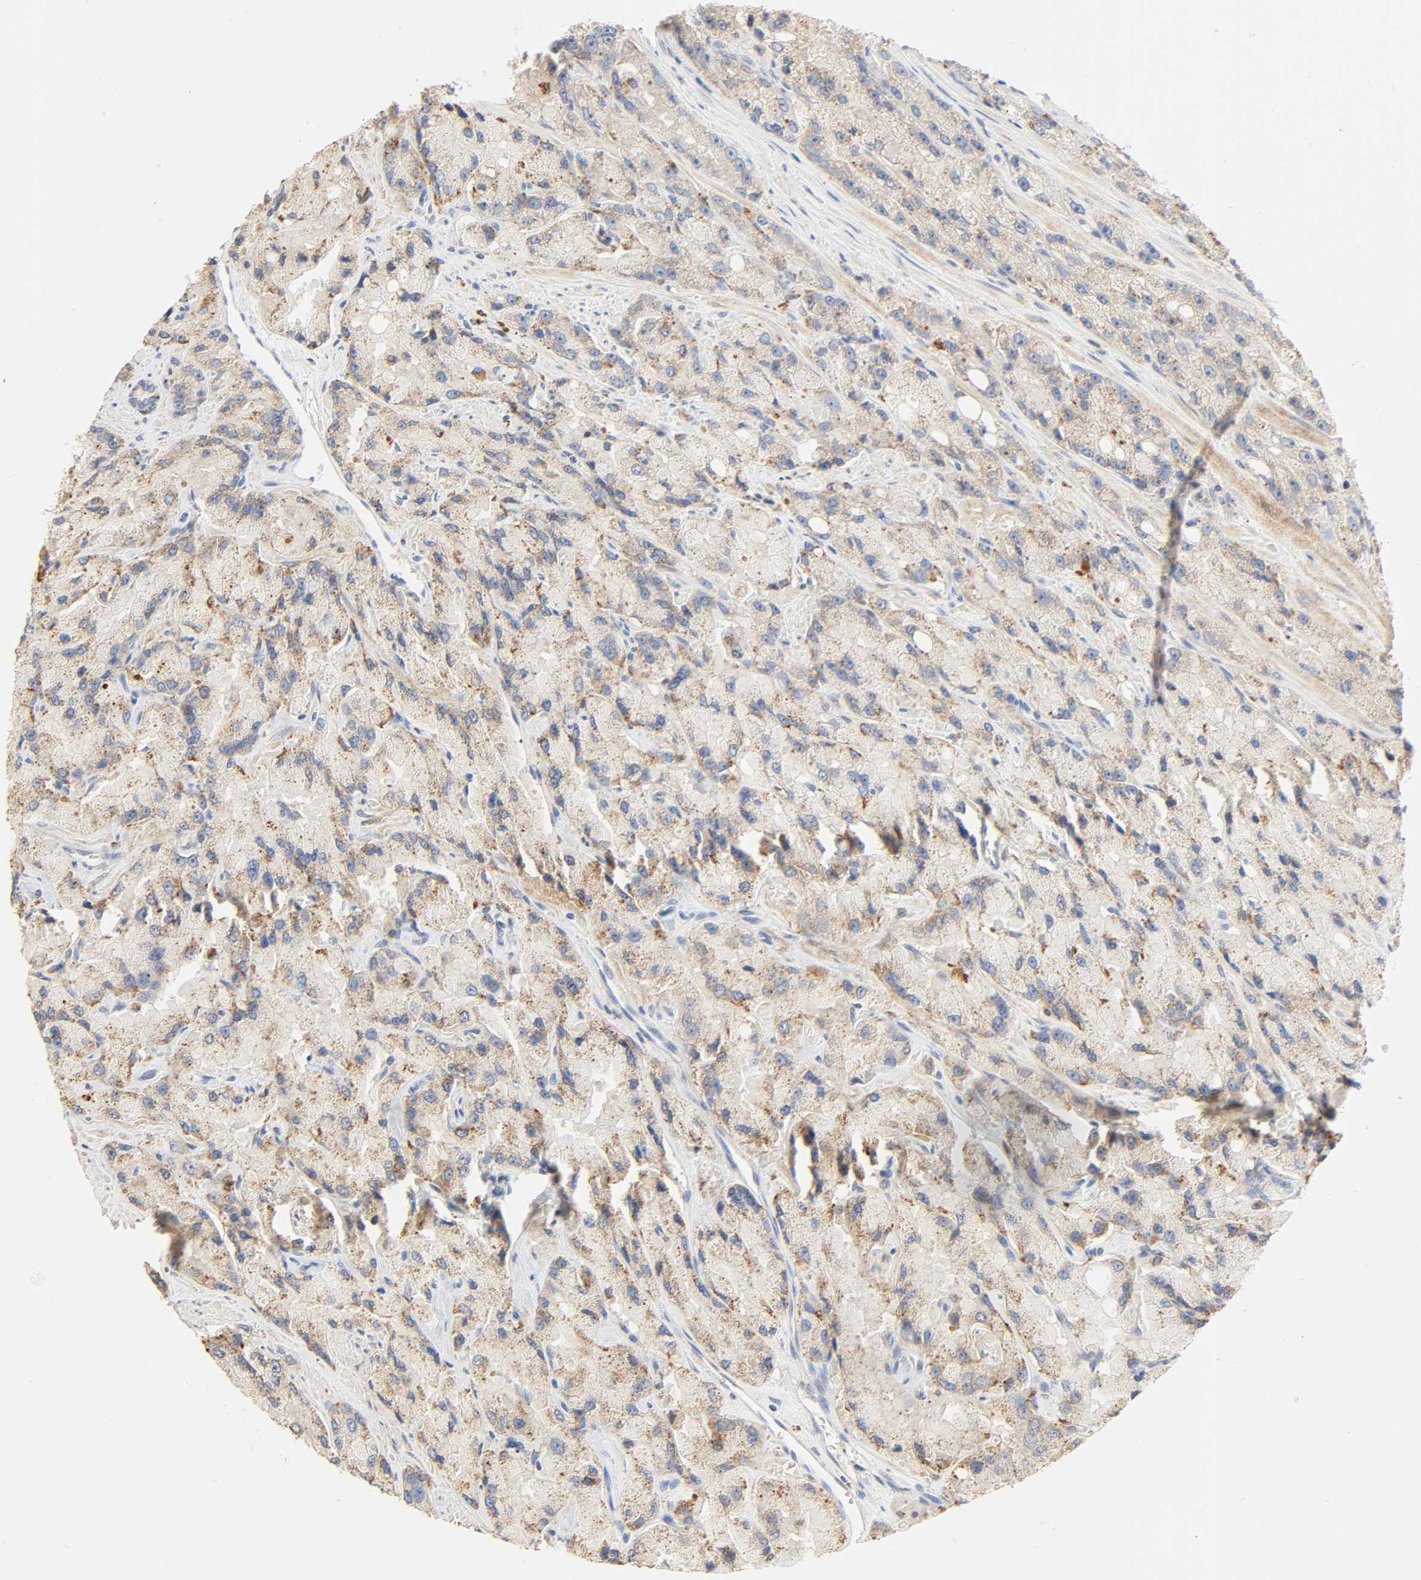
{"staining": {"intensity": "weak", "quantity": ">75%", "location": "cytoplasmic/membranous"}, "tissue": "prostate cancer", "cell_type": "Tumor cells", "image_type": "cancer", "snomed": [{"axis": "morphology", "description": "Adenocarcinoma, High grade"}, {"axis": "topography", "description": "Prostate"}], "caption": "Prostate adenocarcinoma (high-grade) tissue shows weak cytoplasmic/membranous staining in approximately >75% of tumor cells", "gene": "CAMK2A", "patient": {"sex": "male", "age": 58}}